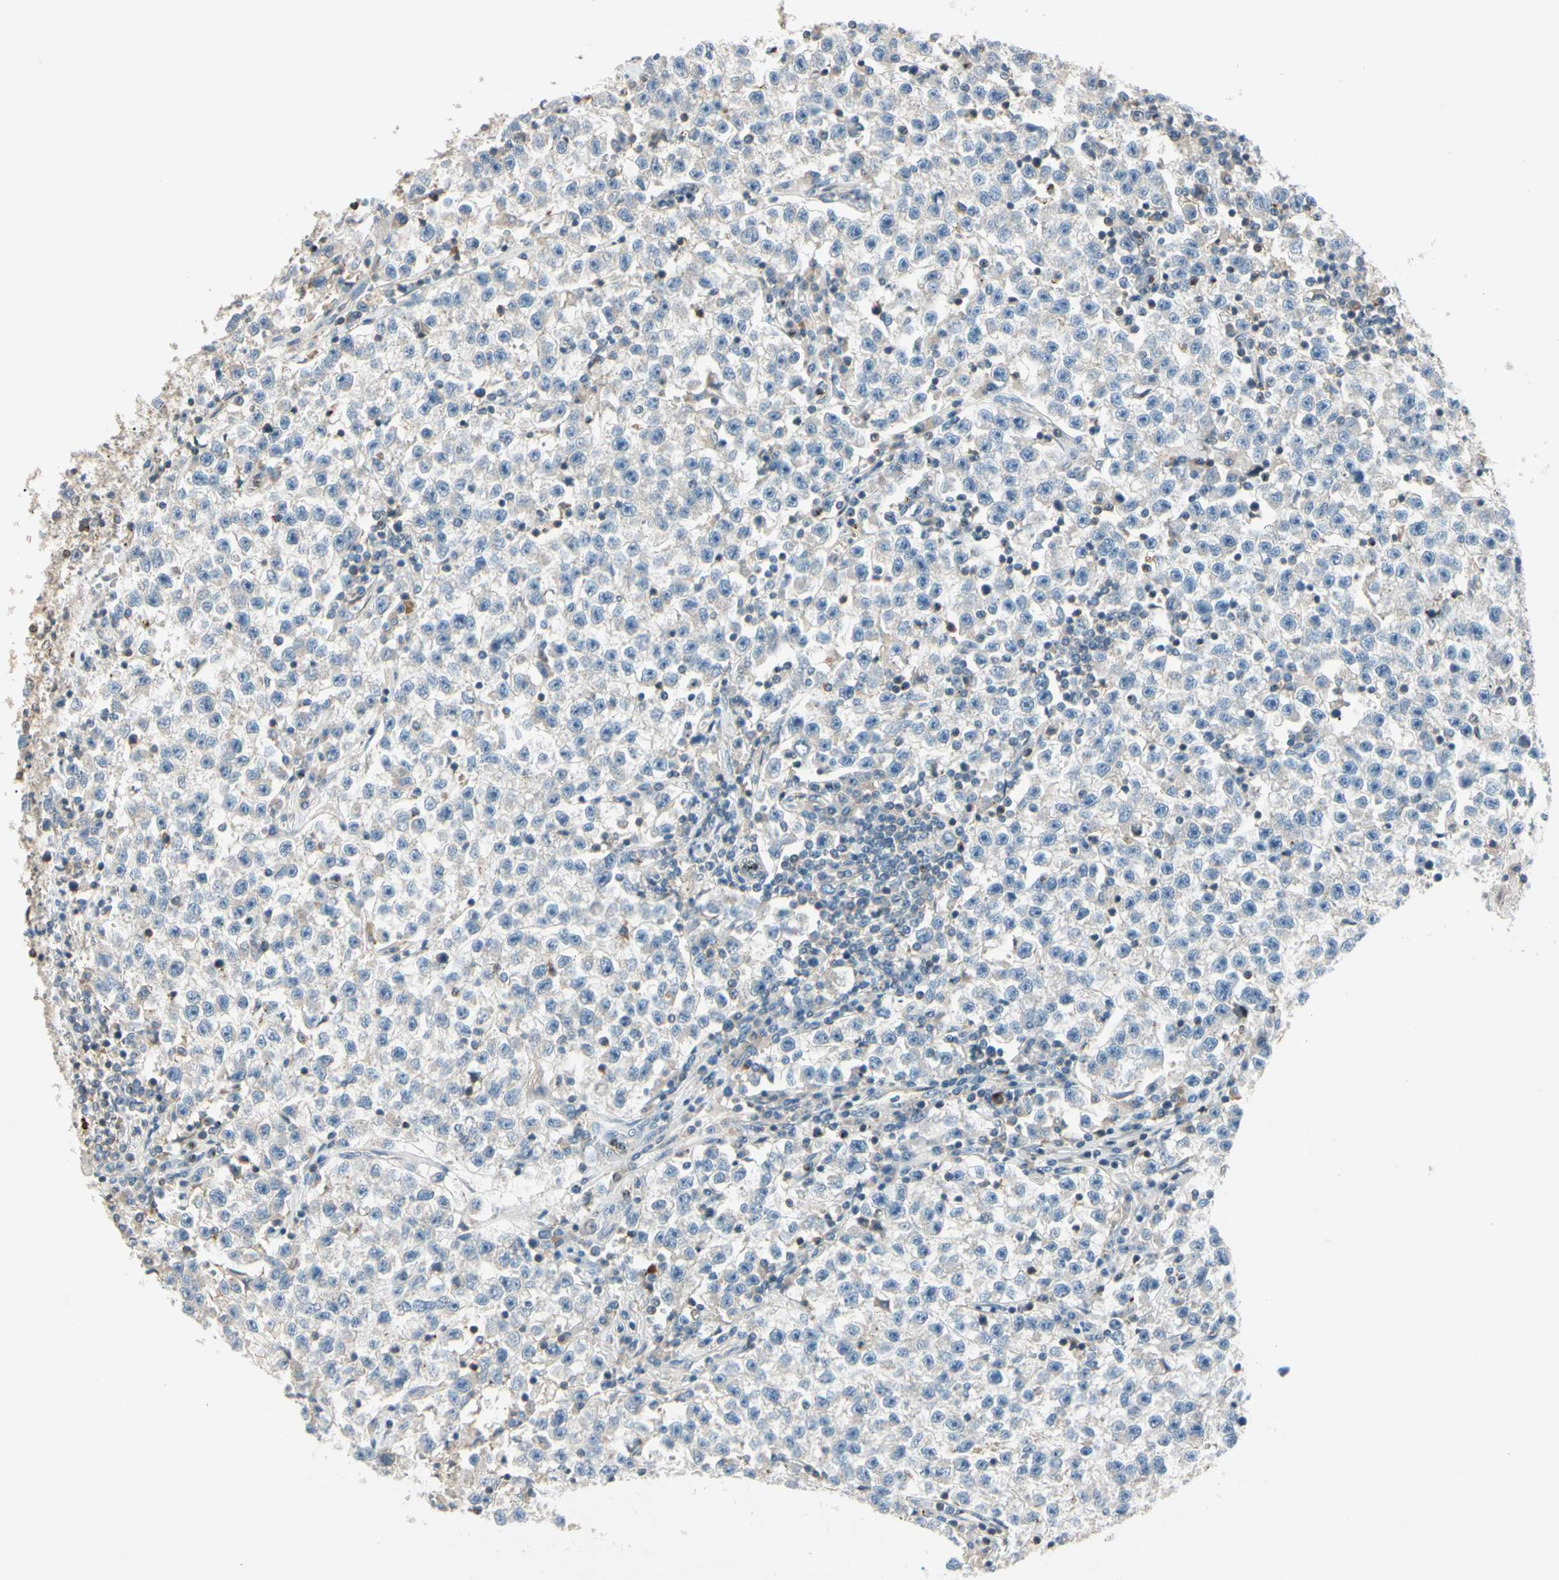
{"staining": {"intensity": "negative", "quantity": "none", "location": "none"}, "tissue": "testis cancer", "cell_type": "Tumor cells", "image_type": "cancer", "snomed": [{"axis": "morphology", "description": "Seminoma, NOS"}, {"axis": "topography", "description": "Testis"}], "caption": "Immunohistochemistry (IHC) histopathology image of neoplastic tissue: testis cancer stained with DAB reveals no significant protein expression in tumor cells.", "gene": "CDH6", "patient": {"sex": "male", "age": 22}}